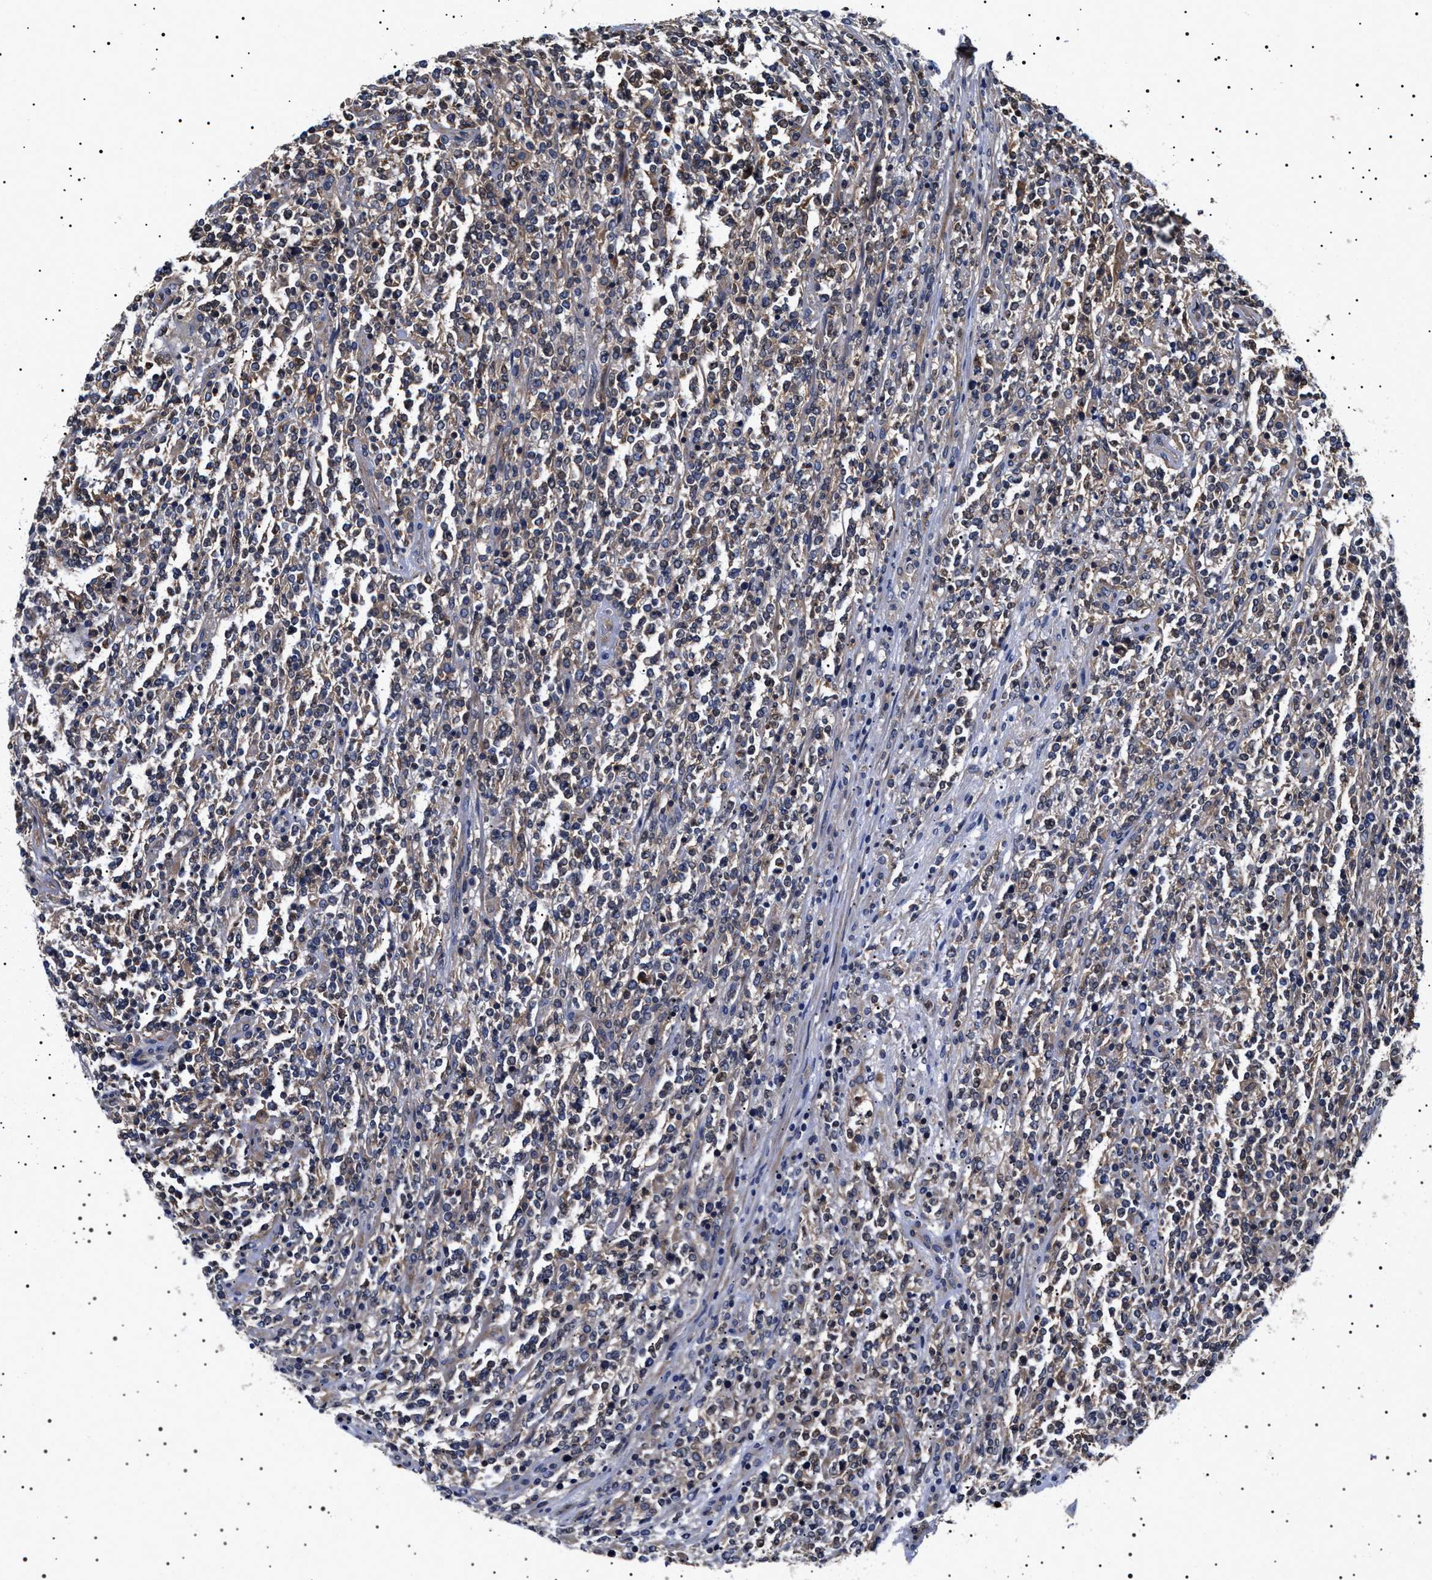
{"staining": {"intensity": "weak", "quantity": "<25%", "location": "nuclear"}, "tissue": "lymphoma", "cell_type": "Tumor cells", "image_type": "cancer", "snomed": [{"axis": "morphology", "description": "Malignant lymphoma, non-Hodgkin's type, High grade"}, {"axis": "topography", "description": "Soft tissue"}], "caption": "High magnification brightfield microscopy of high-grade malignant lymphoma, non-Hodgkin's type stained with DAB (brown) and counterstained with hematoxylin (blue): tumor cells show no significant expression. Brightfield microscopy of immunohistochemistry stained with DAB (3,3'-diaminobenzidine) (brown) and hematoxylin (blue), captured at high magnification.", "gene": "SLC4A7", "patient": {"sex": "male", "age": 18}}